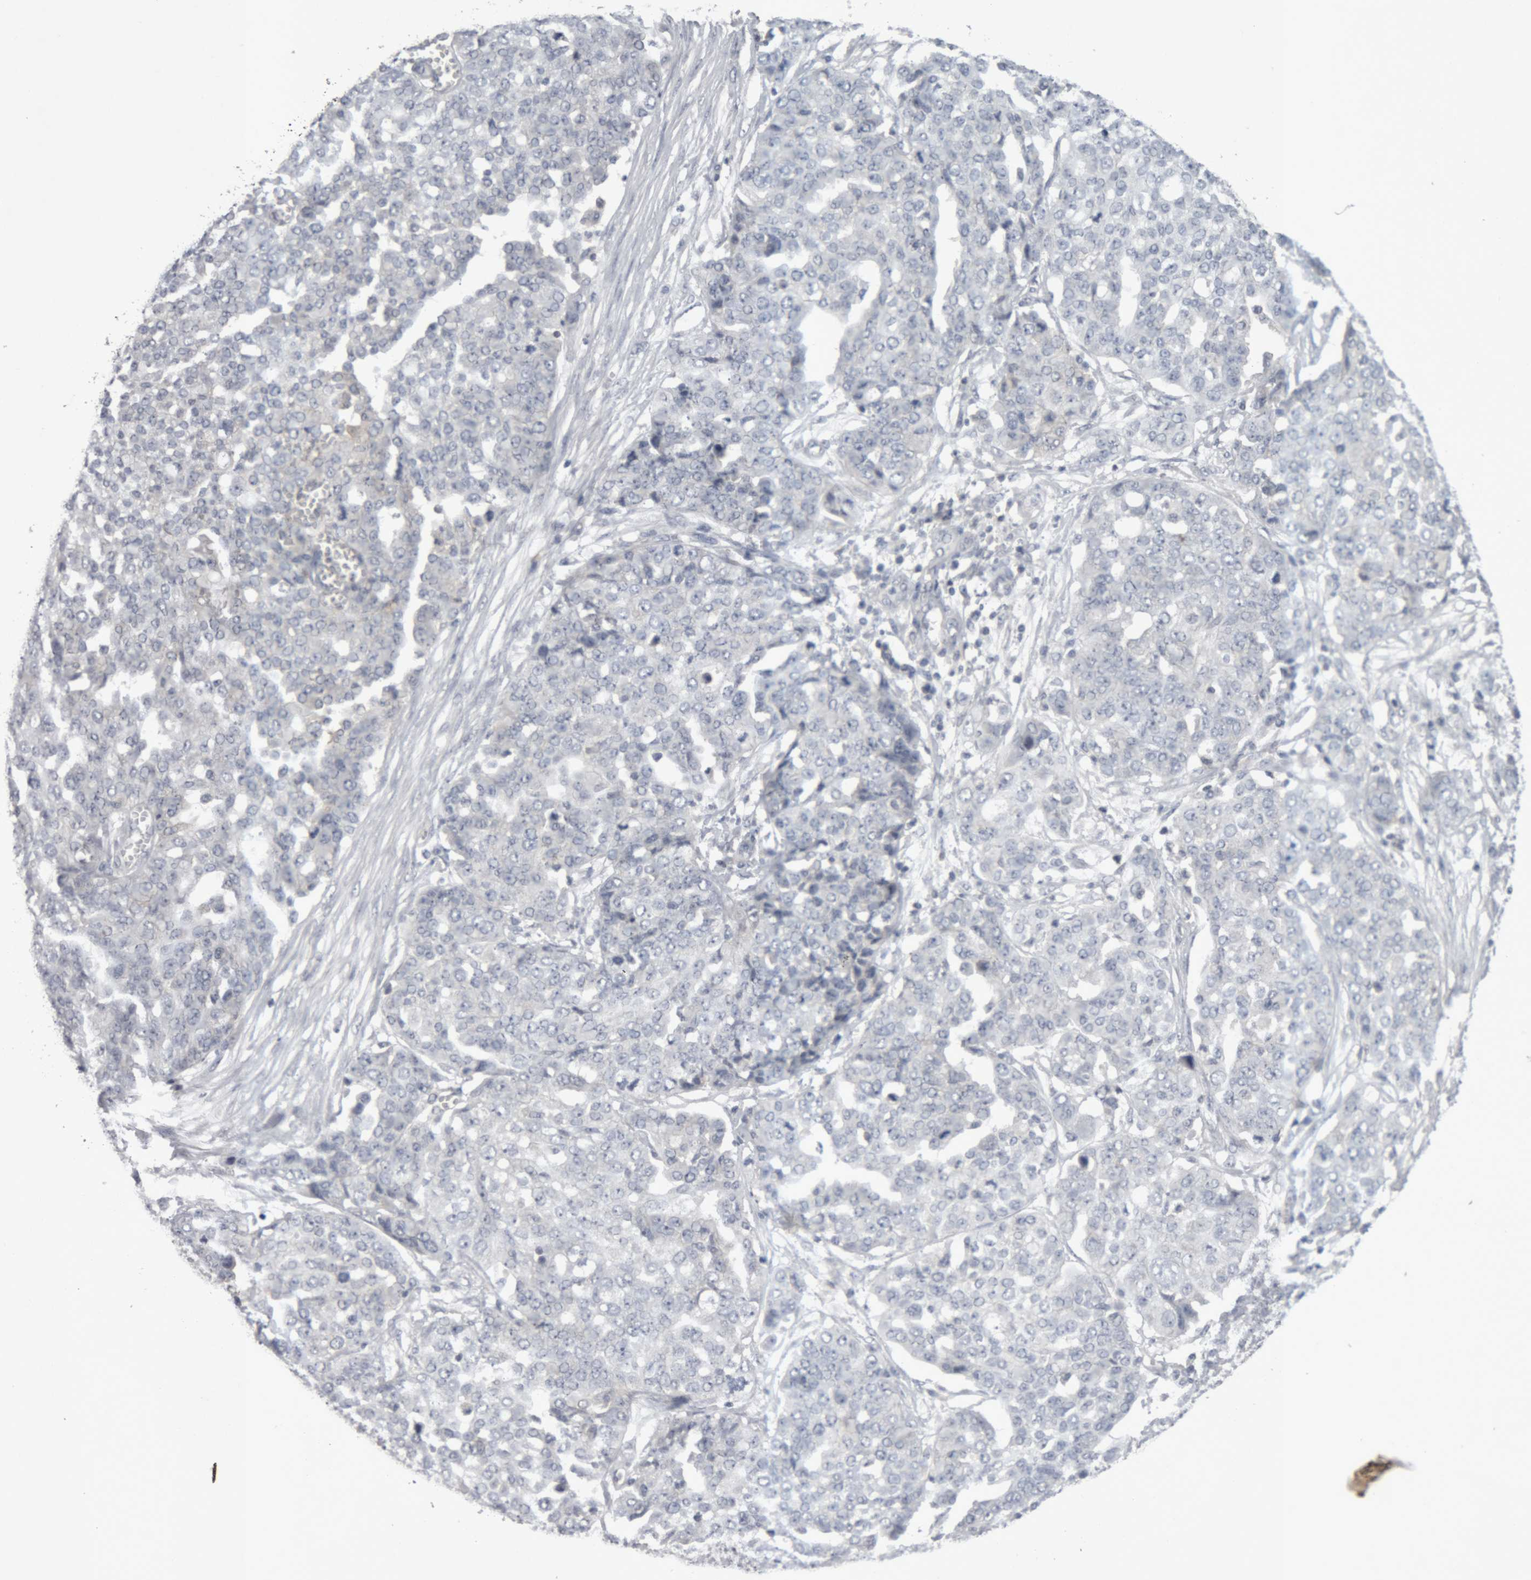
{"staining": {"intensity": "negative", "quantity": "none", "location": "none"}, "tissue": "ovarian cancer", "cell_type": "Tumor cells", "image_type": "cancer", "snomed": [{"axis": "morphology", "description": "Cystadenocarcinoma, serous, NOS"}, {"axis": "topography", "description": "Soft tissue"}, {"axis": "topography", "description": "Ovary"}], "caption": "Immunohistochemistry (IHC) histopathology image of neoplastic tissue: ovarian cancer (serous cystadenocarcinoma) stained with DAB displays no significant protein positivity in tumor cells.", "gene": "NFATC2", "patient": {"sex": "female", "age": 57}}